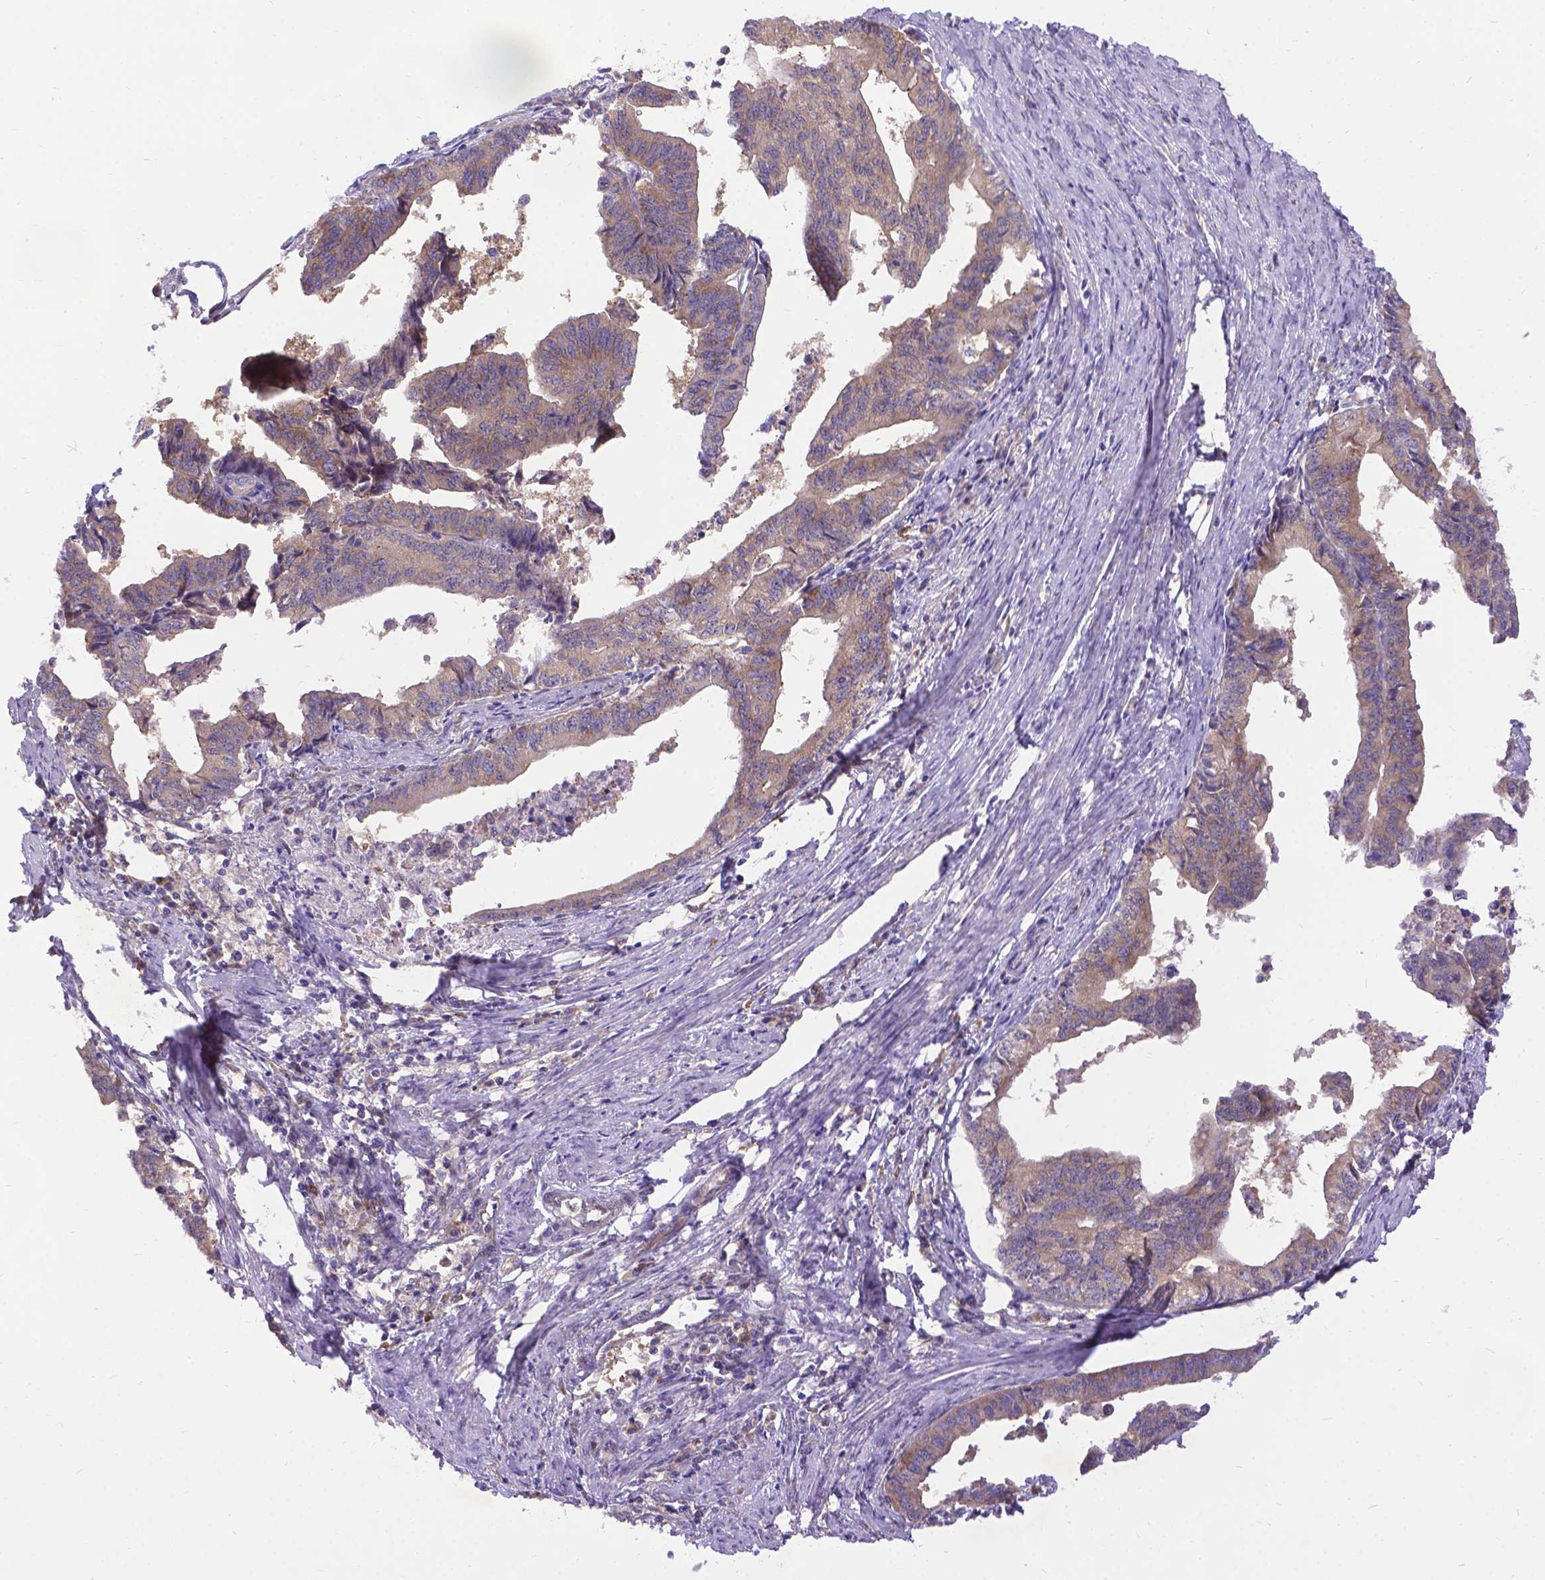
{"staining": {"intensity": "weak", "quantity": ">75%", "location": "cytoplasmic/membranous"}, "tissue": "endometrial cancer", "cell_type": "Tumor cells", "image_type": "cancer", "snomed": [{"axis": "morphology", "description": "Adenocarcinoma, NOS"}, {"axis": "topography", "description": "Endometrium"}], "caption": "Protein analysis of endometrial adenocarcinoma tissue reveals weak cytoplasmic/membranous positivity in about >75% of tumor cells.", "gene": "DENND6A", "patient": {"sex": "female", "age": 65}}